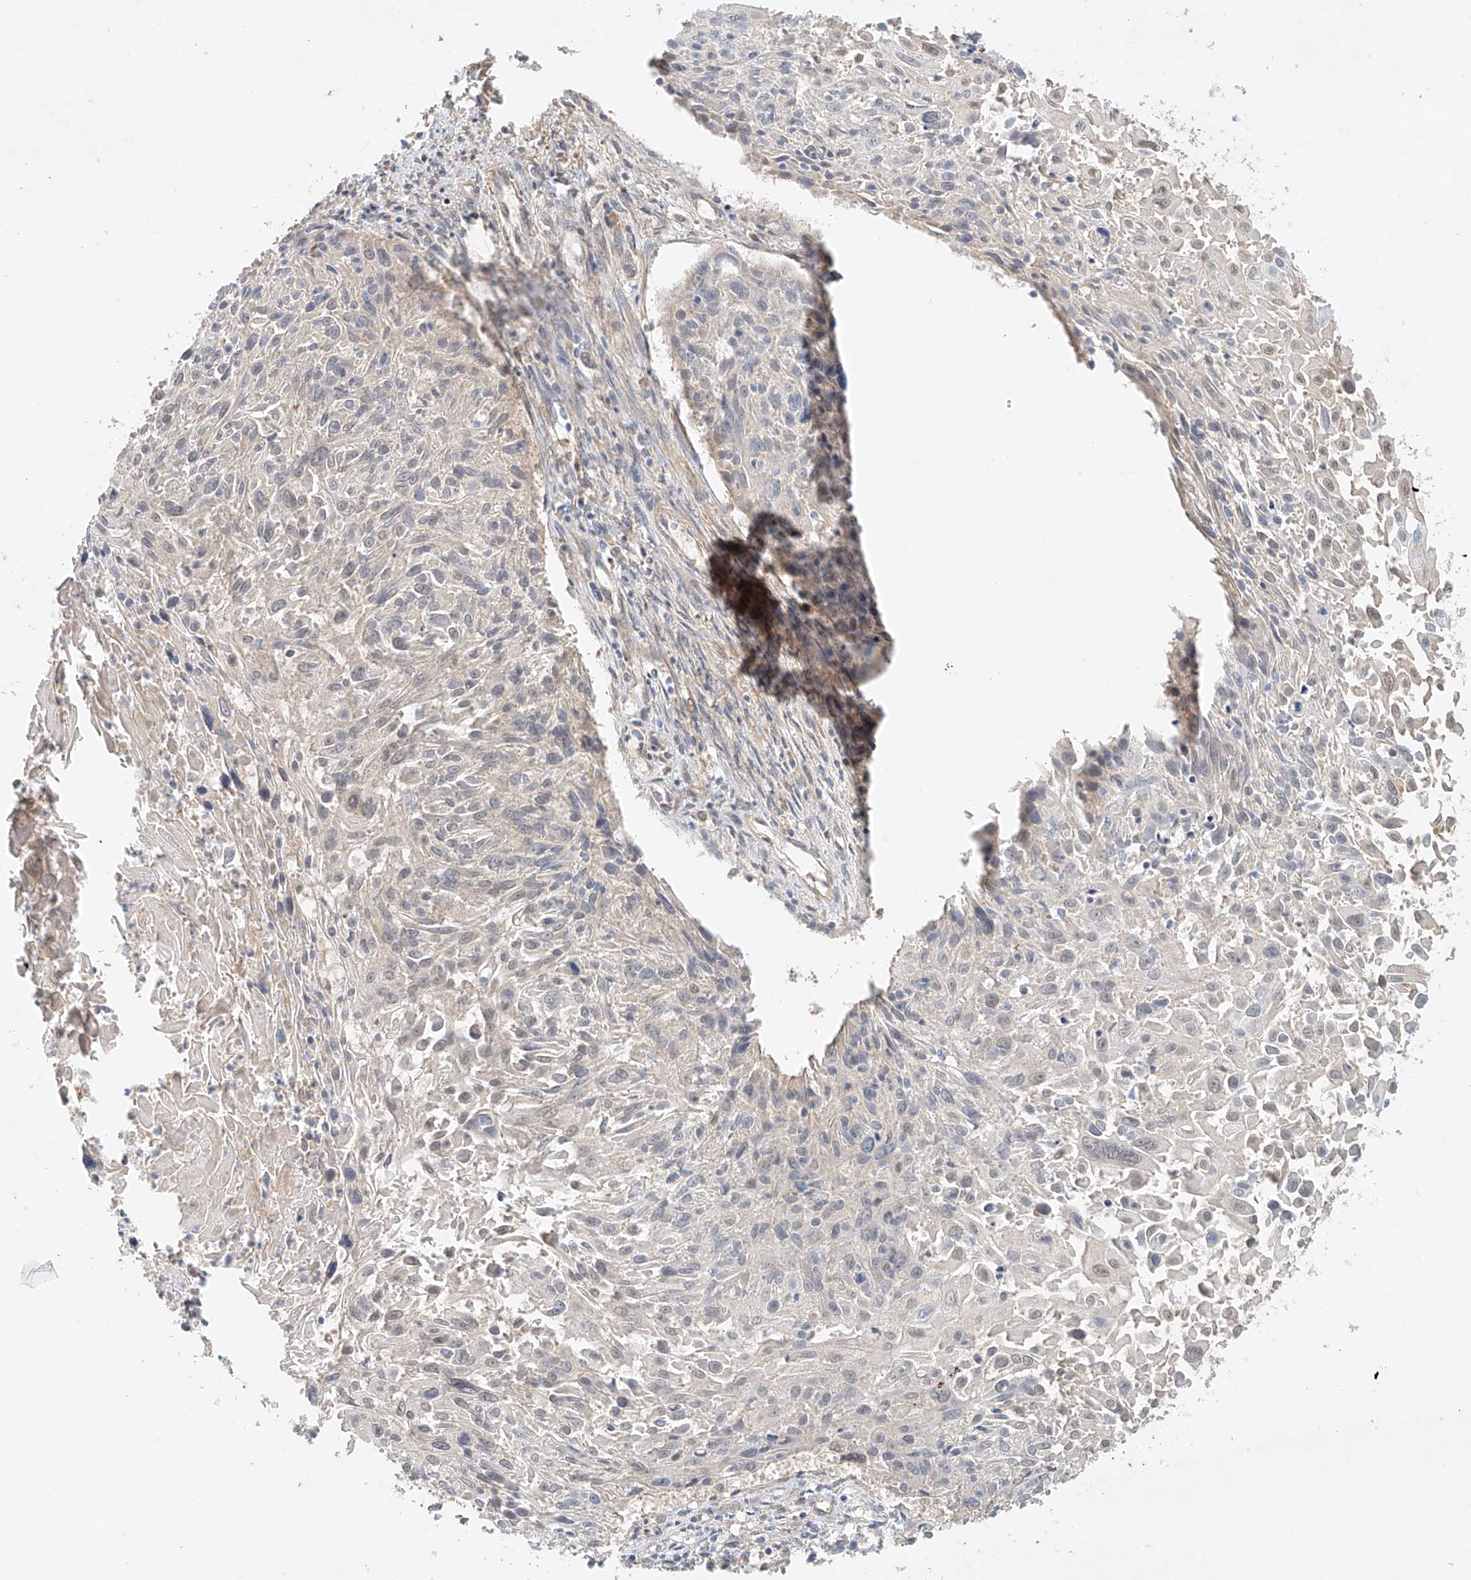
{"staining": {"intensity": "negative", "quantity": "none", "location": "none"}, "tissue": "cervical cancer", "cell_type": "Tumor cells", "image_type": "cancer", "snomed": [{"axis": "morphology", "description": "Squamous cell carcinoma, NOS"}, {"axis": "topography", "description": "Cervix"}], "caption": "Image shows no protein expression in tumor cells of cervical cancer (squamous cell carcinoma) tissue.", "gene": "LYRM9", "patient": {"sex": "female", "age": 51}}